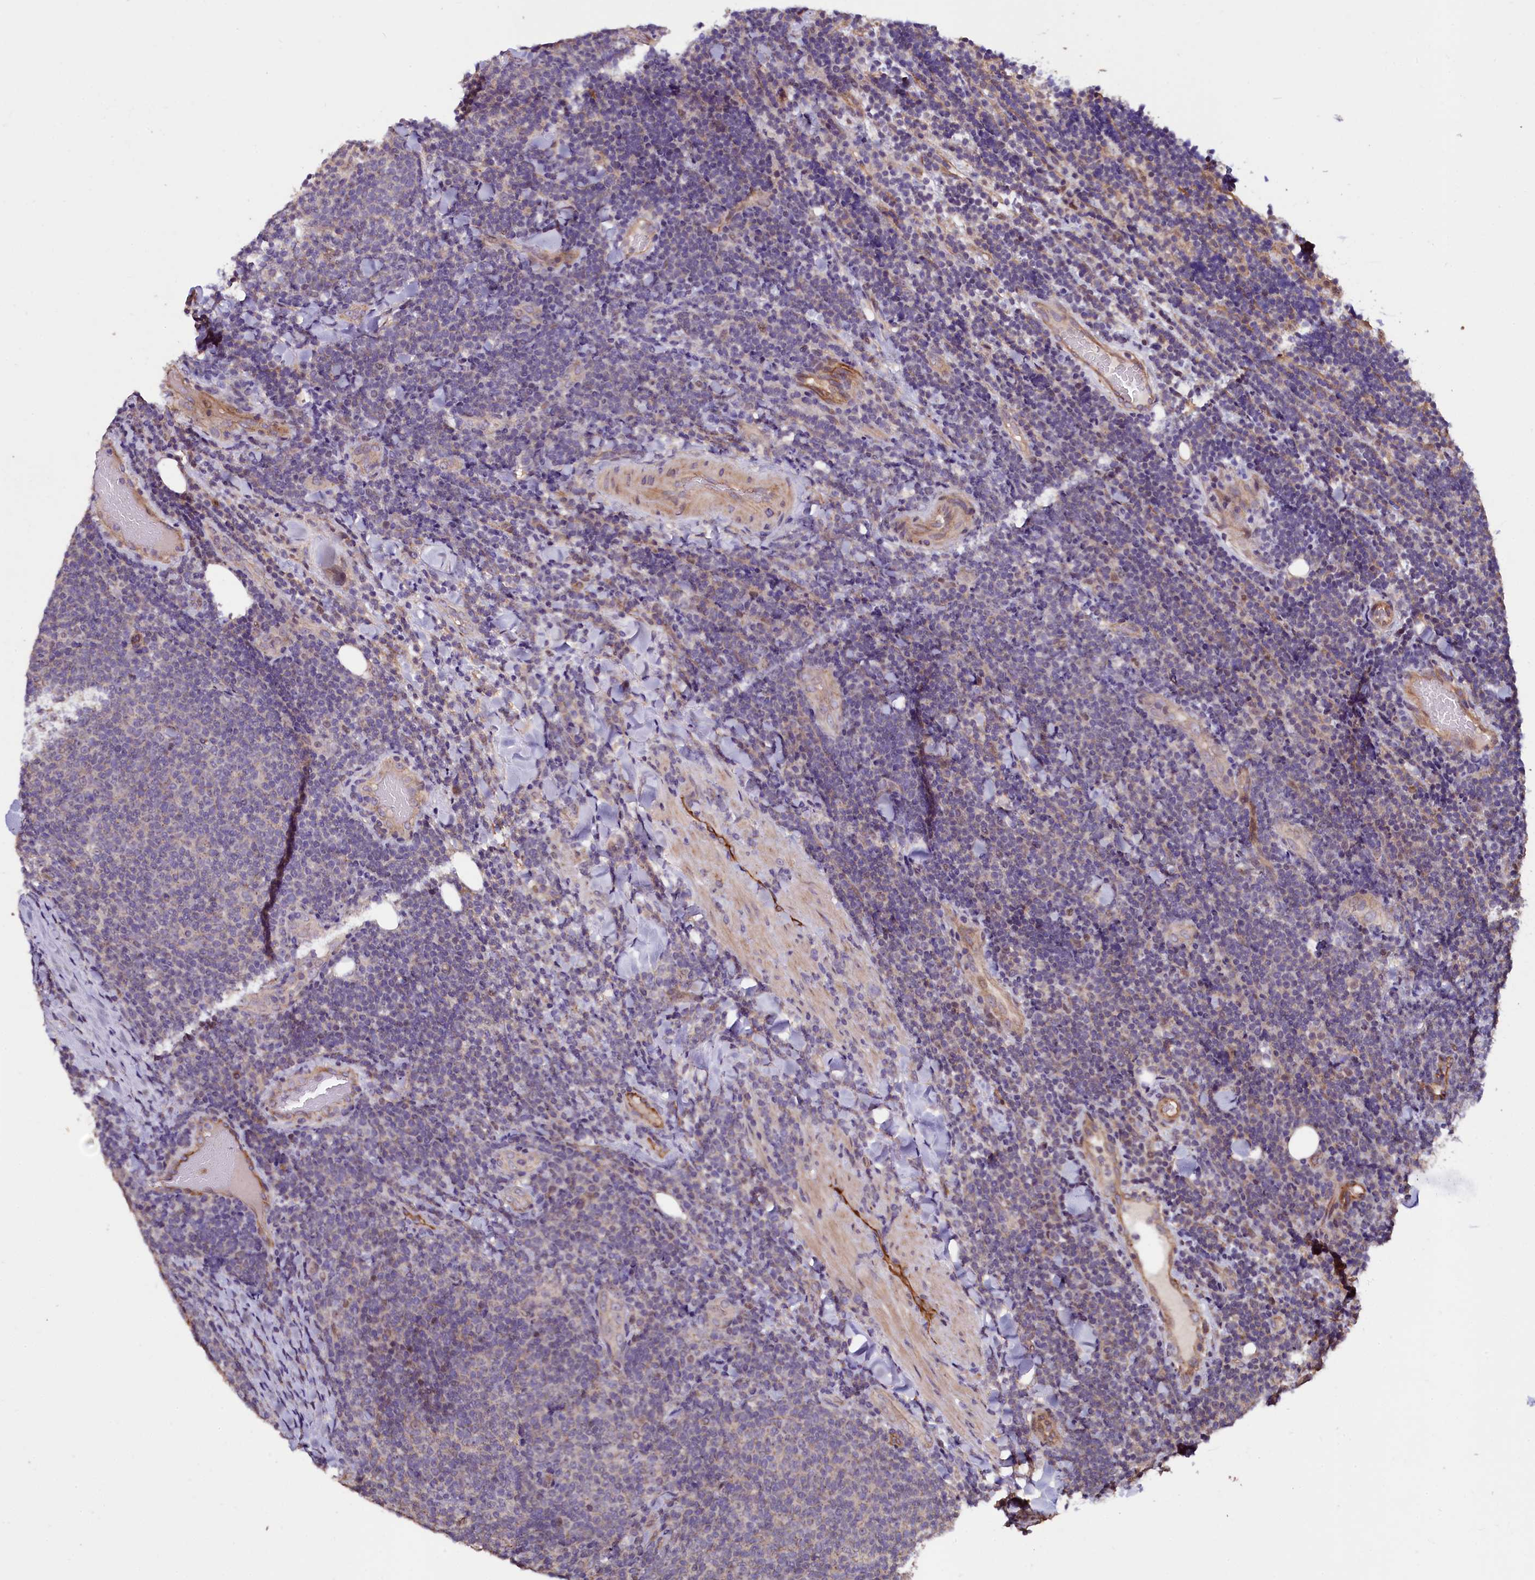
{"staining": {"intensity": "negative", "quantity": "none", "location": "none"}, "tissue": "lymphoma", "cell_type": "Tumor cells", "image_type": "cancer", "snomed": [{"axis": "morphology", "description": "Malignant lymphoma, non-Hodgkin's type, Low grade"}, {"axis": "topography", "description": "Lymph node"}], "caption": "A high-resolution image shows immunohistochemistry staining of malignant lymphoma, non-Hodgkin's type (low-grade), which displays no significant expression in tumor cells.", "gene": "PALM", "patient": {"sex": "male", "age": 66}}